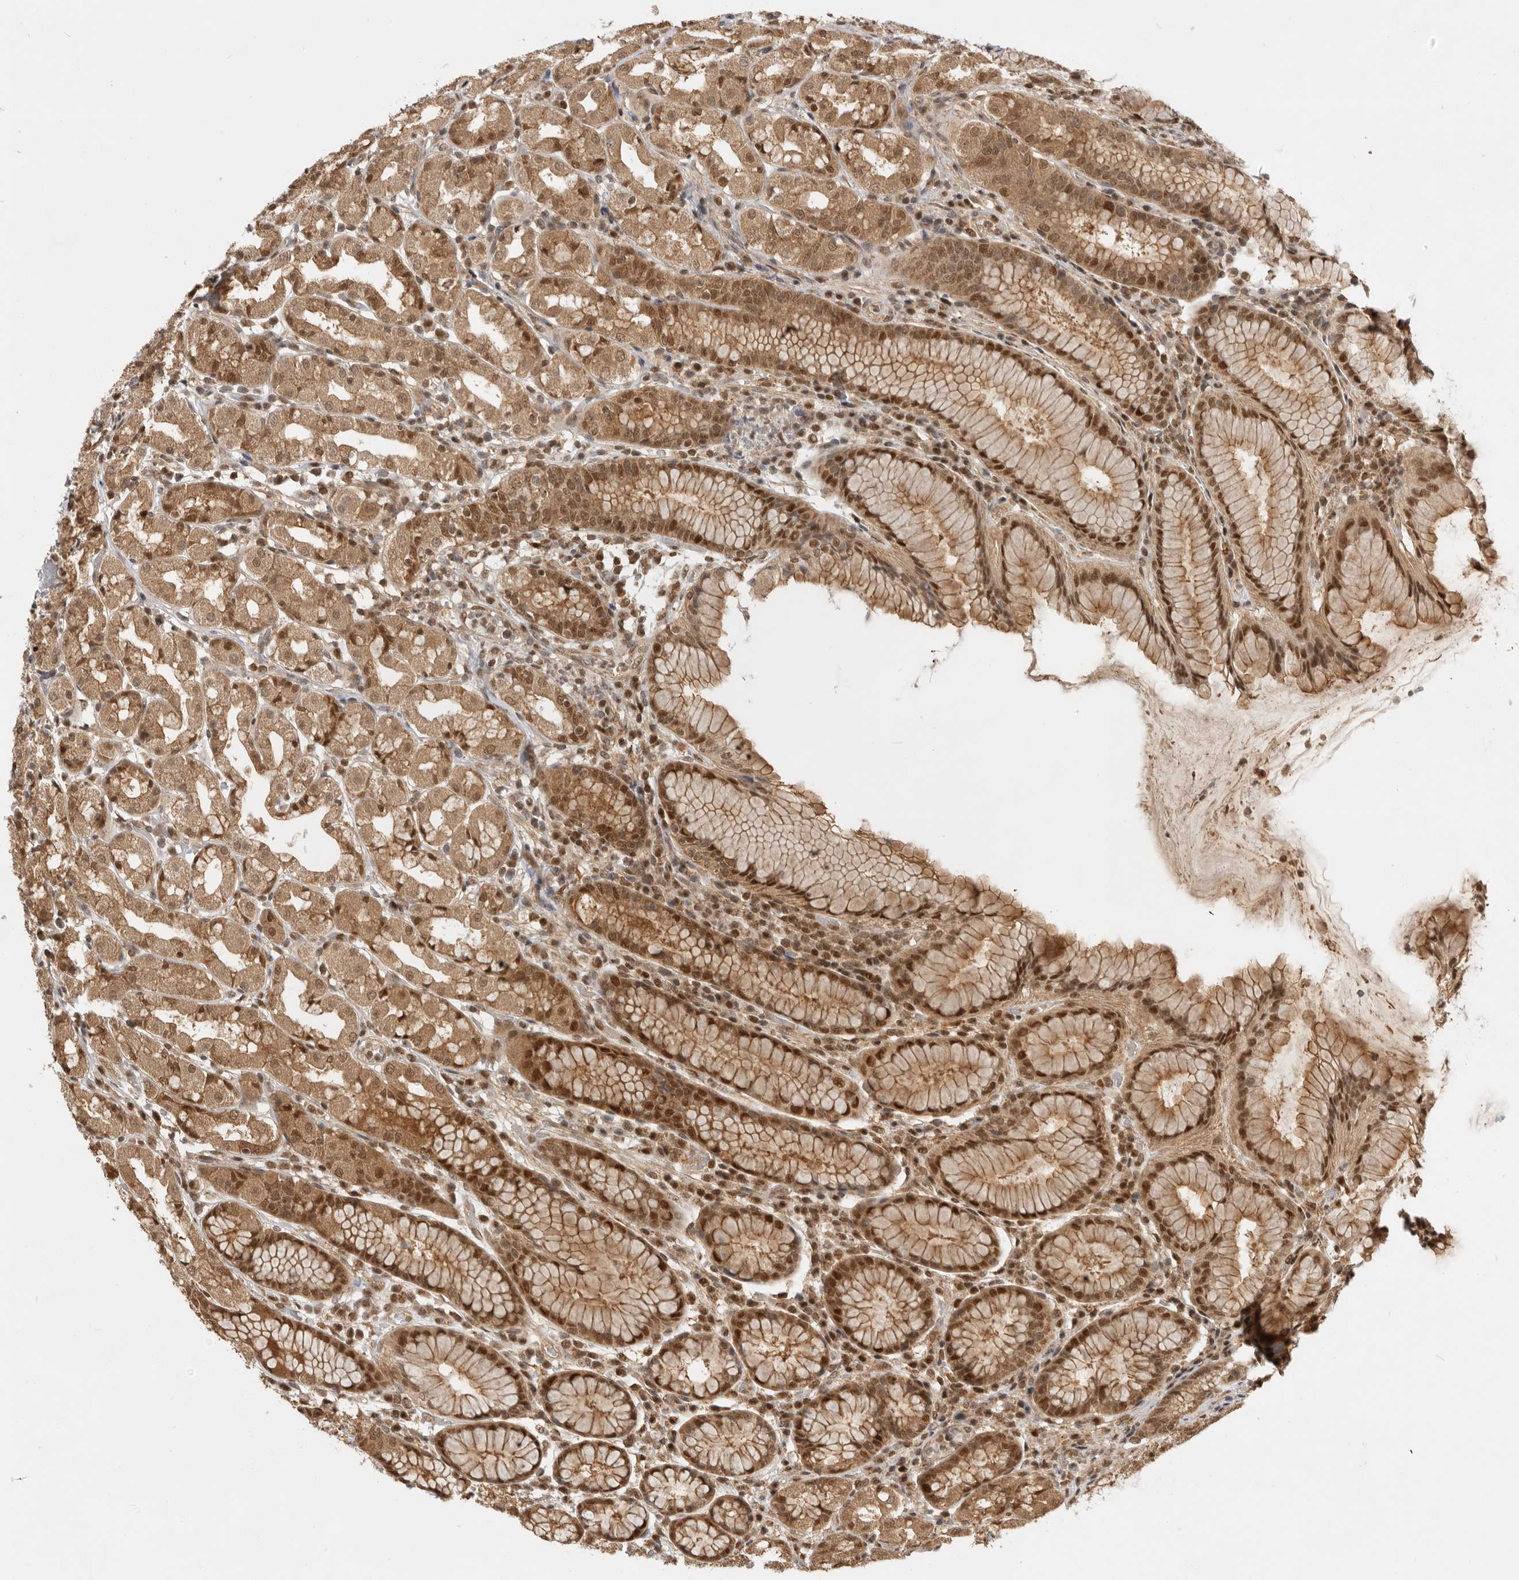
{"staining": {"intensity": "strong", "quantity": ">75%", "location": "cytoplasmic/membranous,nuclear"}, "tissue": "stomach", "cell_type": "Glandular cells", "image_type": "normal", "snomed": [{"axis": "morphology", "description": "Normal tissue, NOS"}, {"axis": "topography", "description": "Stomach, lower"}], "caption": "Benign stomach was stained to show a protein in brown. There is high levels of strong cytoplasmic/membranous,nuclear expression in about >75% of glandular cells. (DAB (3,3'-diaminobenzidine) IHC with brightfield microscopy, high magnification).", "gene": "ADPRS", "patient": {"sex": "female", "age": 56}}